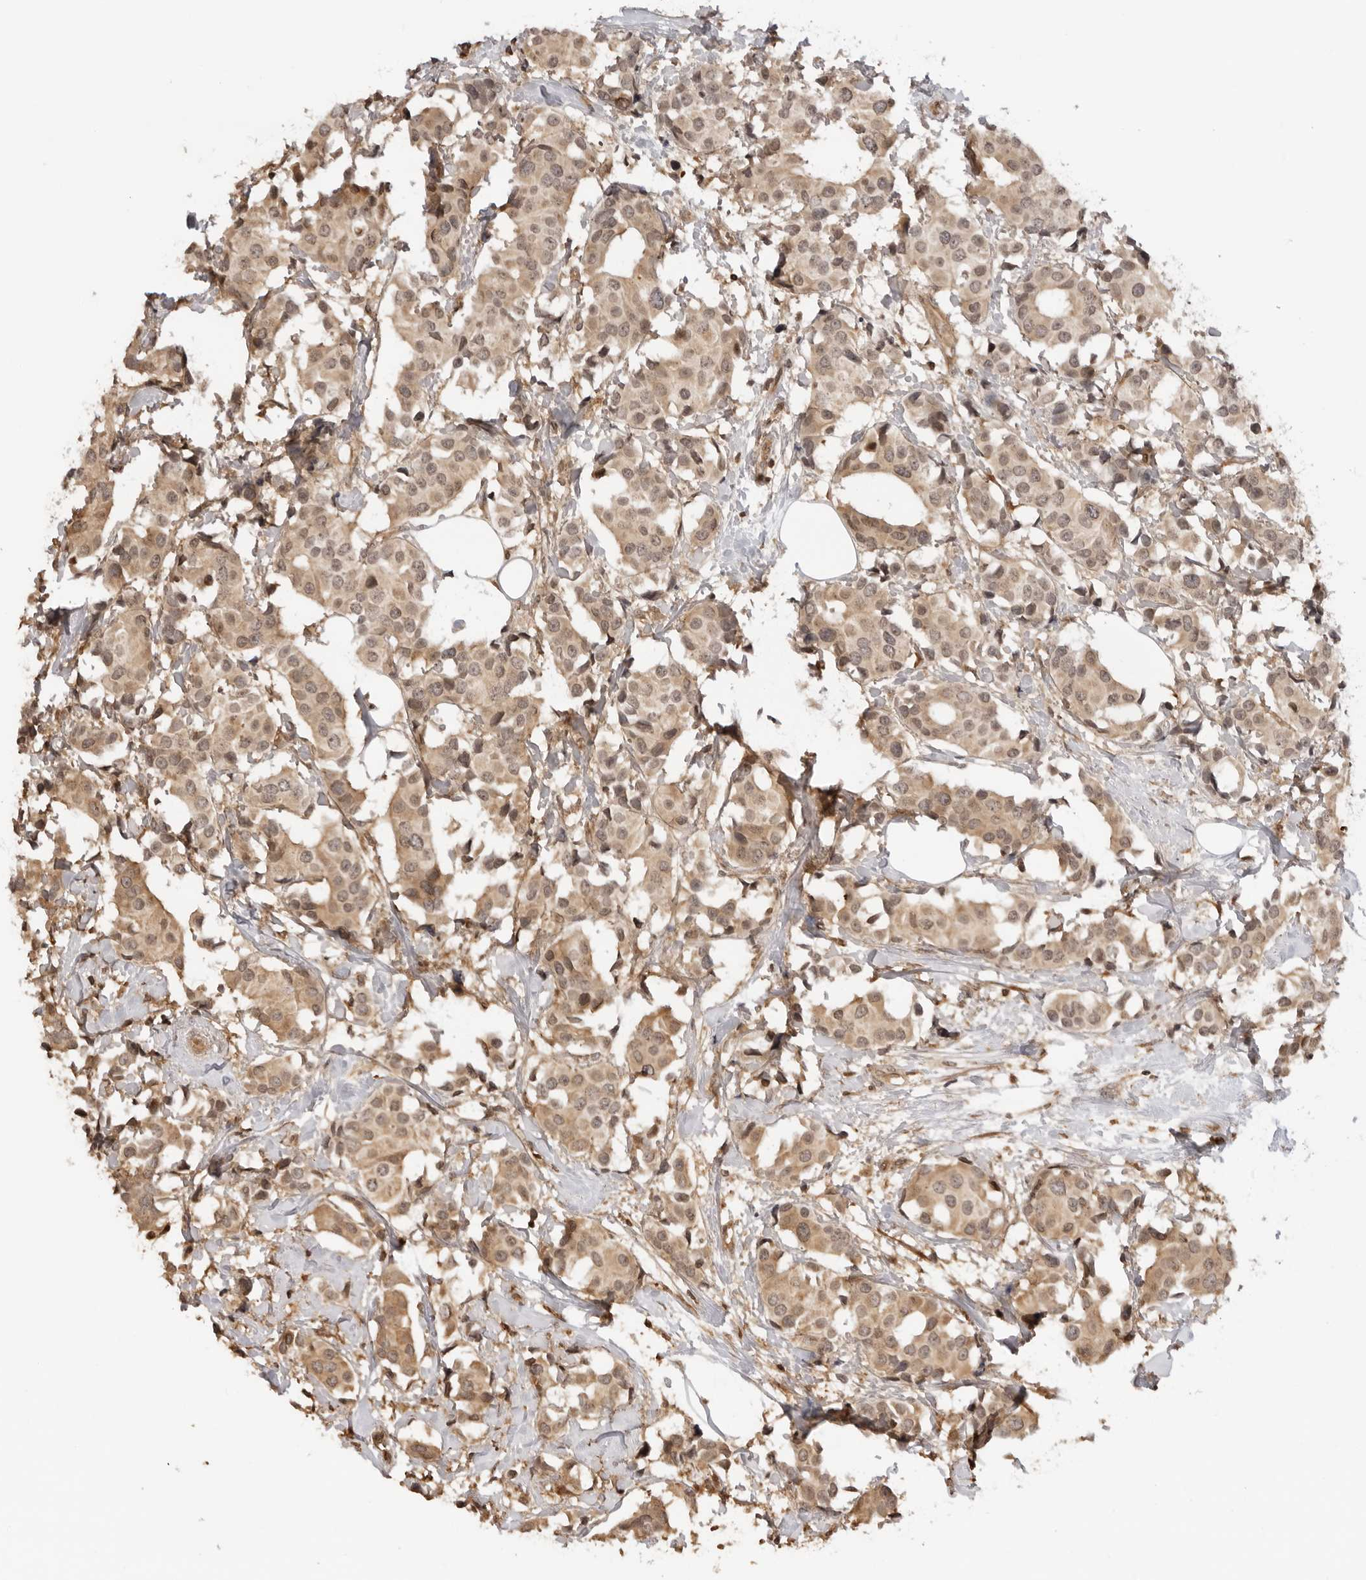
{"staining": {"intensity": "moderate", "quantity": ">75%", "location": "cytoplasmic/membranous,nuclear"}, "tissue": "breast cancer", "cell_type": "Tumor cells", "image_type": "cancer", "snomed": [{"axis": "morphology", "description": "Normal tissue, NOS"}, {"axis": "morphology", "description": "Duct carcinoma"}, {"axis": "topography", "description": "Breast"}], "caption": "Brown immunohistochemical staining in human intraductal carcinoma (breast) demonstrates moderate cytoplasmic/membranous and nuclear positivity in about >75% of tumor cells.", "gene": "IKBKE", "patient": {"sex": "female", "age": 39}}